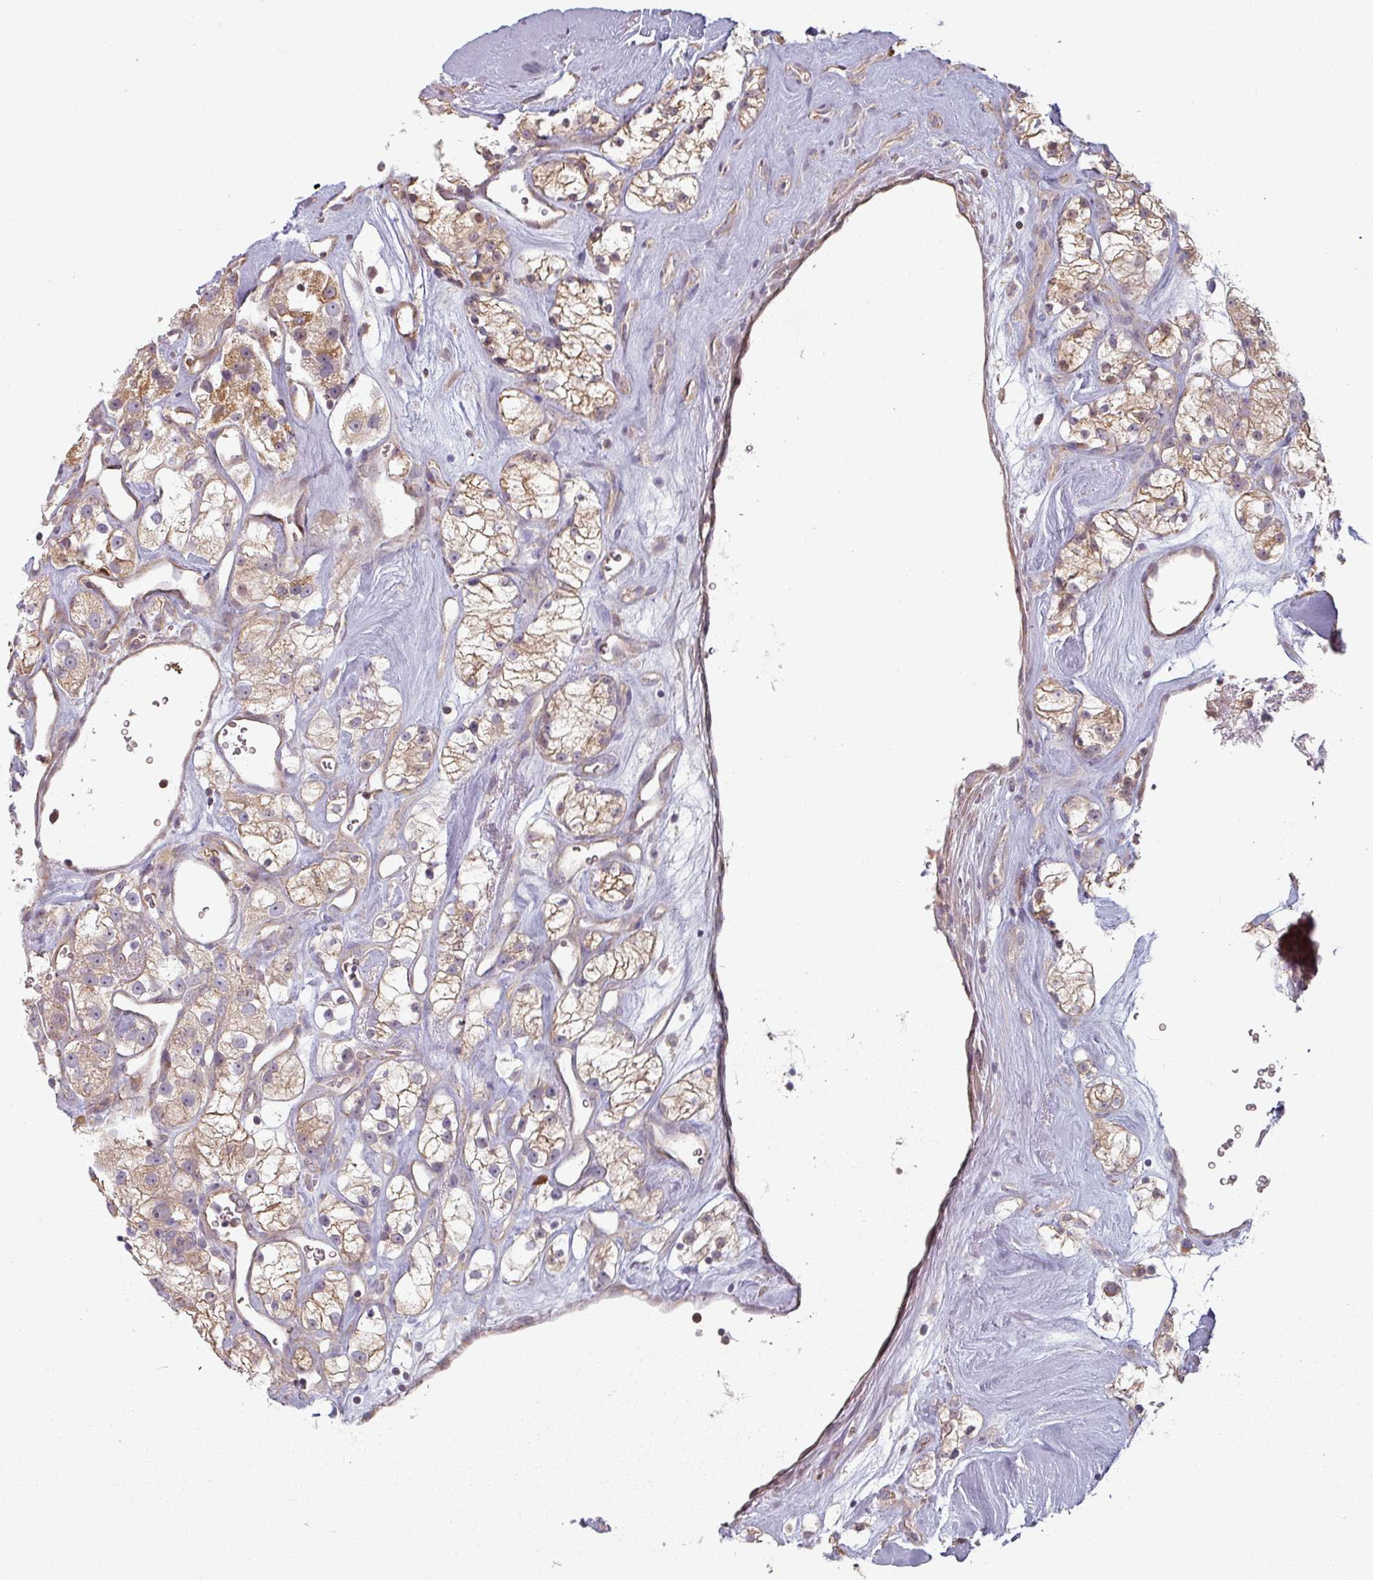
{"staining": {"intensity": "moderate", "quantity": ">75%", "location": "cytoplasmic/membranous"}, "tissue": "renal cancer", "cell_type": "Tumor cells", "image_type": "cancer", "snomed": [{"axis": "morphology", "description": "Adenocarcinoma, NOS"}, {"axis": "topography", "description": "Kidney"}], "caption": "The histopathology image exhibits staining of renal cancer (adenocarcinoma), revealing moderate cytoplasmic/membranous protein staining (brown color) within tumor cells.", "gene": "PLEKHJ1", "patient": {"sex": "male", "age": 77}}